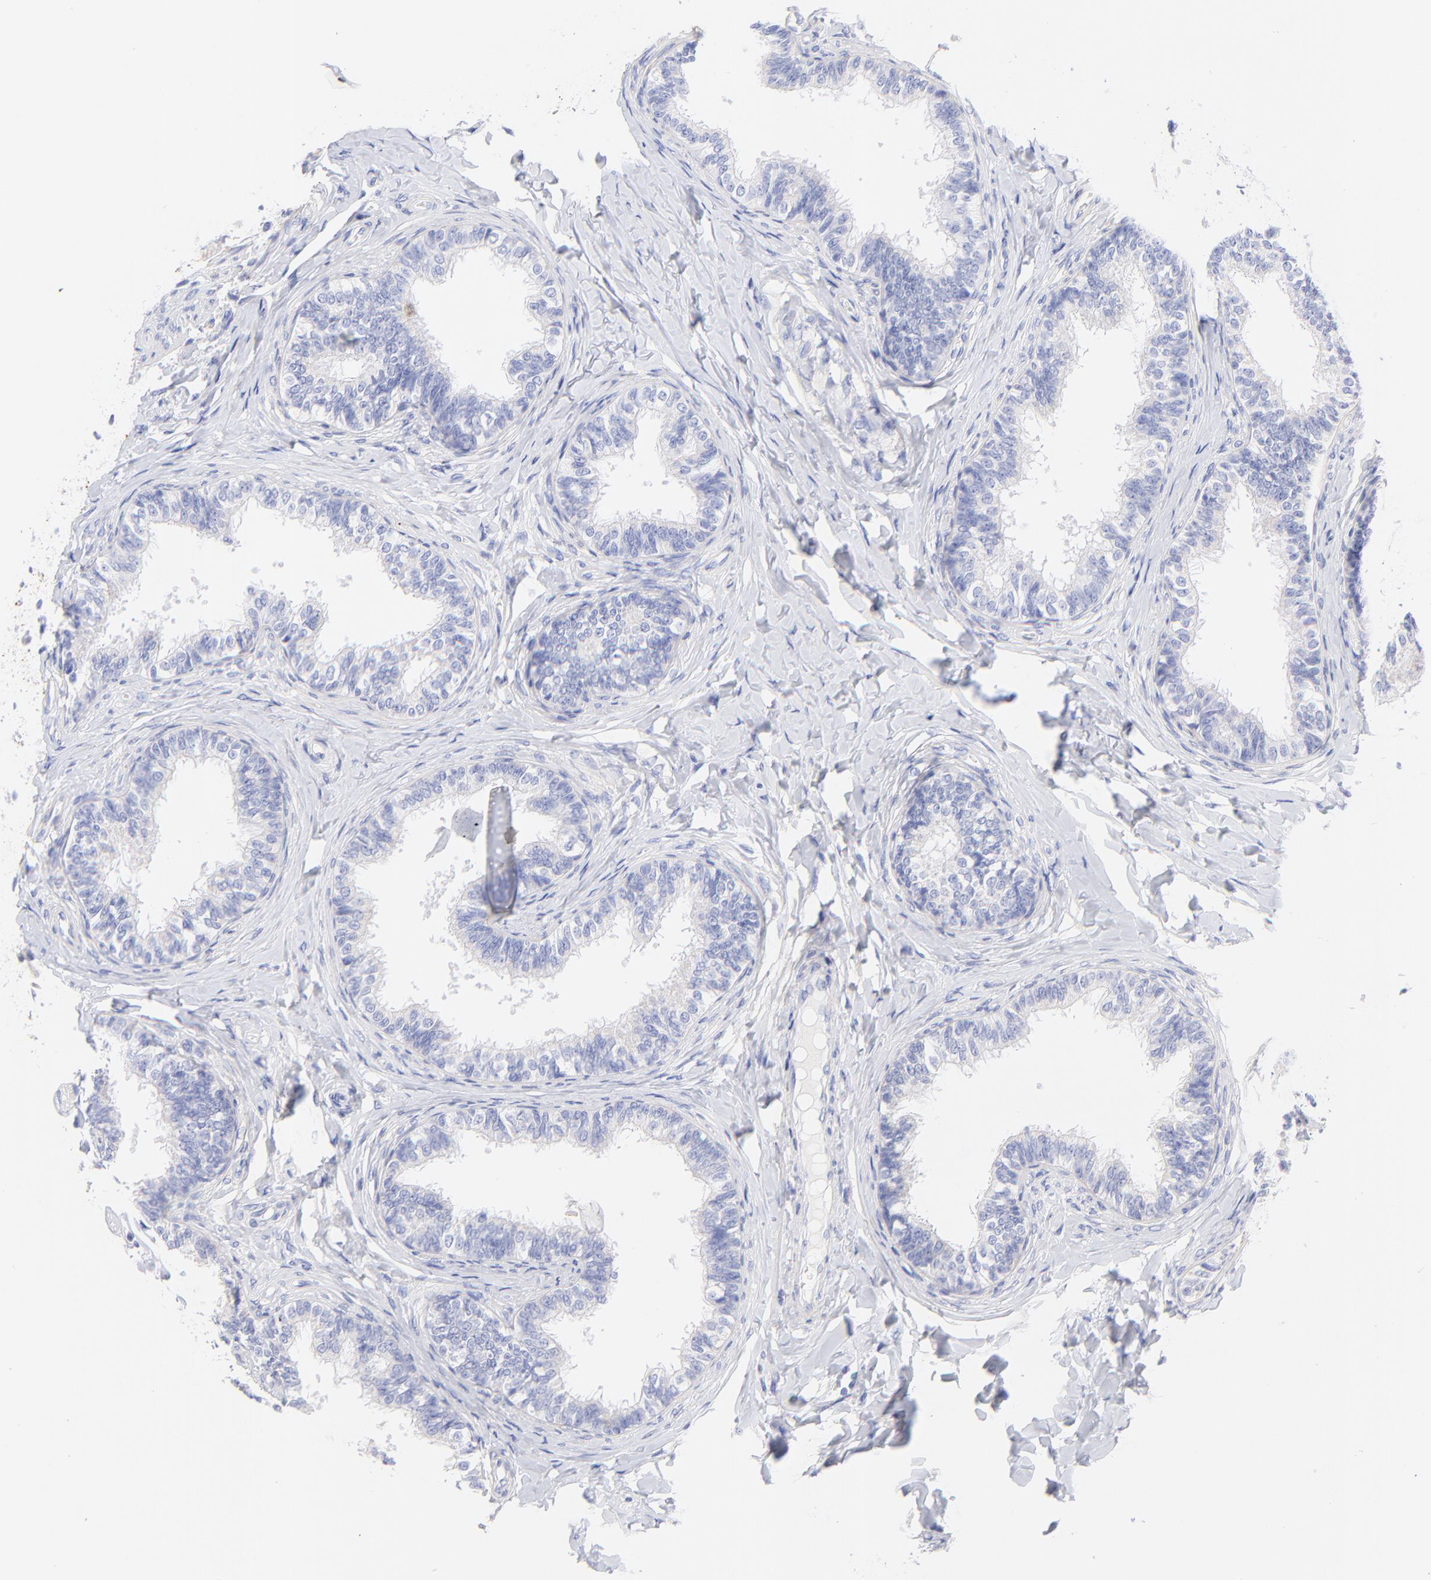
{"staining": {"intensity": "negative", "quantity": "none", "location": "none"}, "tissue": "epididymis", "cell_type": "Glandular cells", "image_type": "normal", "snomed": [{"axis": "morphology", "description": "Normal tissue, NOS"}, {"axis": "topography", "description": "Epididymis"}], "caption": "IHC histopathology image of normal epididymis: epididymis stained with DAB (3,3'-diaminobenzidine) exhibits no significant protein expression in glandular cells.", "gene": "C1QTNF6", "patient": {"sex": "male", "age": 26}}